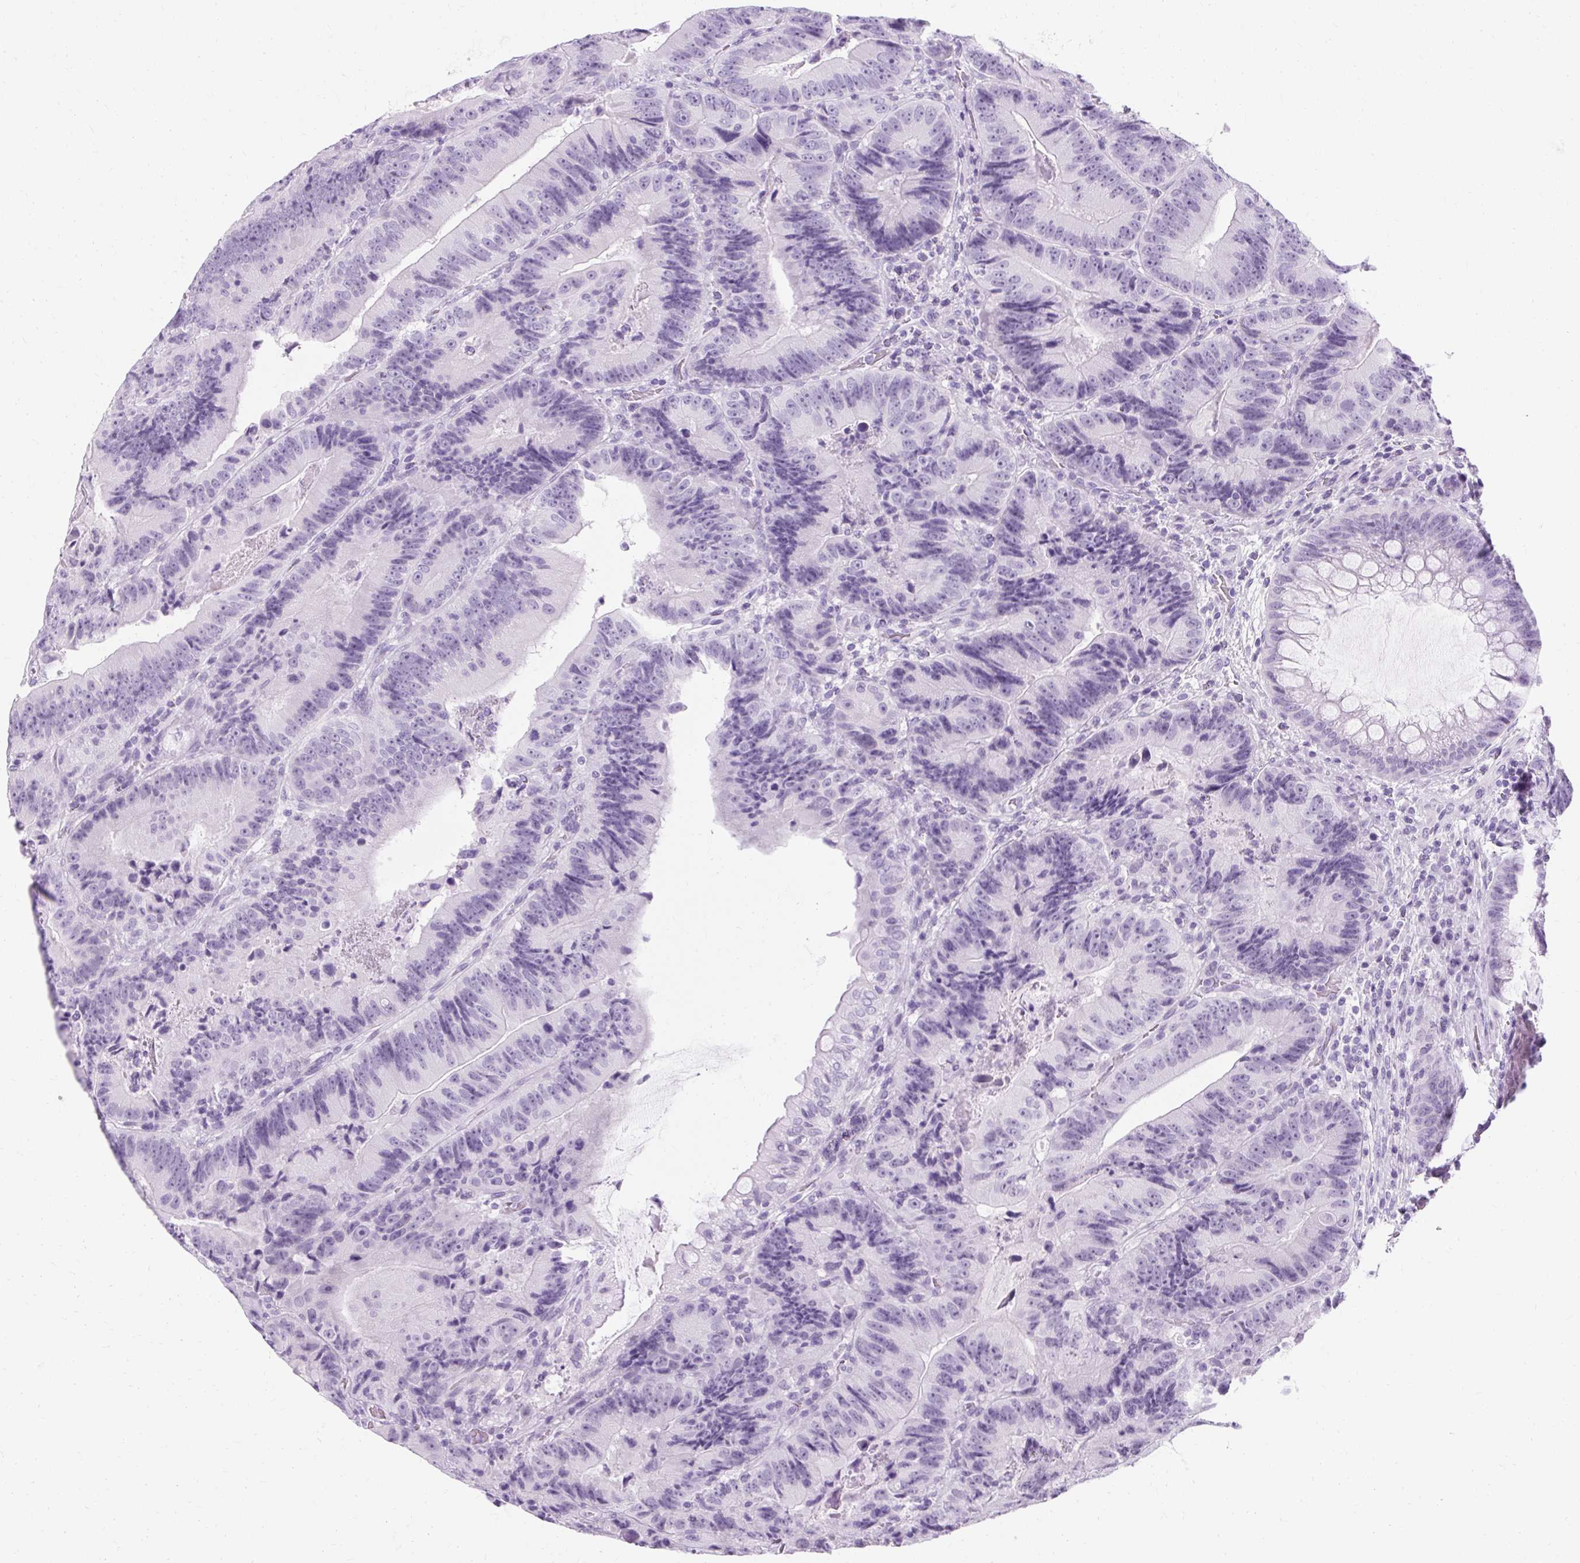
{"staining": {"intensity": "negative", "quantity": "none", "location": "none"}, "tissue": "colorectal cancer", "cell_type": "Tumor cells", "image_type": "cancer", "snomed": [{"axis": "morphology", "description": "Adenocarcinoma, NOS"}, {"axis": "topography", "description": "Colon"}], "caption": "Immunohistochemistry (IHC) micrograph of human colorectal cancer (adenocarcinoma) stained for a protein (brown), which shows no positivity in tumor cells.", "gene": "RYBP", "patient": {"sex": "female", "age": 86}}